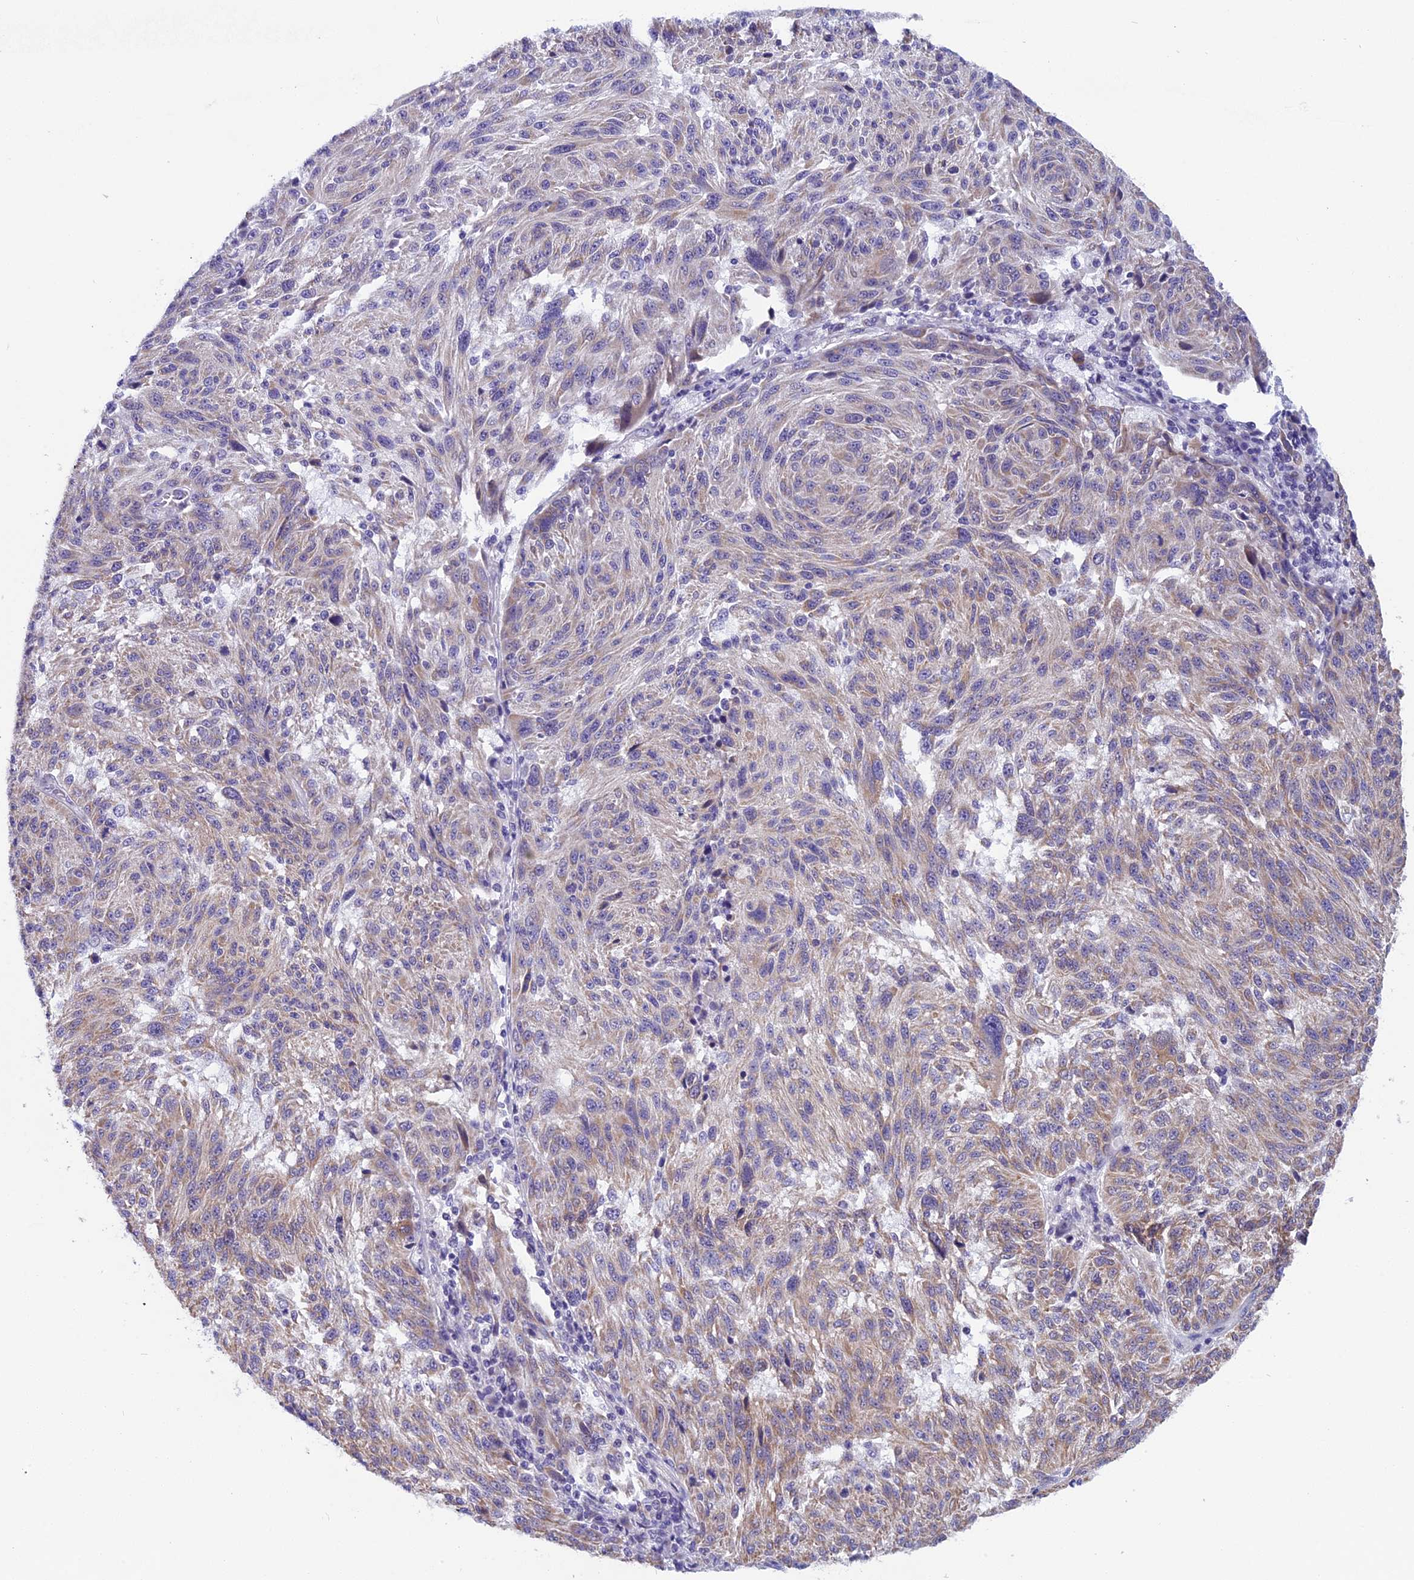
{"staining": {"intensity": "weak", "quantity": ">75%", "location": "cytoplasmic/membranous"}, "tissue": "melanoma", "cell_type": "Tumor cells", "image_type": "cancer", "snomed": [{"axis": "morphology", "description": "Malignant melanoma, NOS"}, {"axis": "topography", "description": "Skin"}], "caption": "The image reveals a brown stain indicating the presence of a protein in the cytoplasmic/membranous of tumor cells in malignant melanoma.", "gene": "ZNF317", "patient": {"sex": "male", "age": 53}}